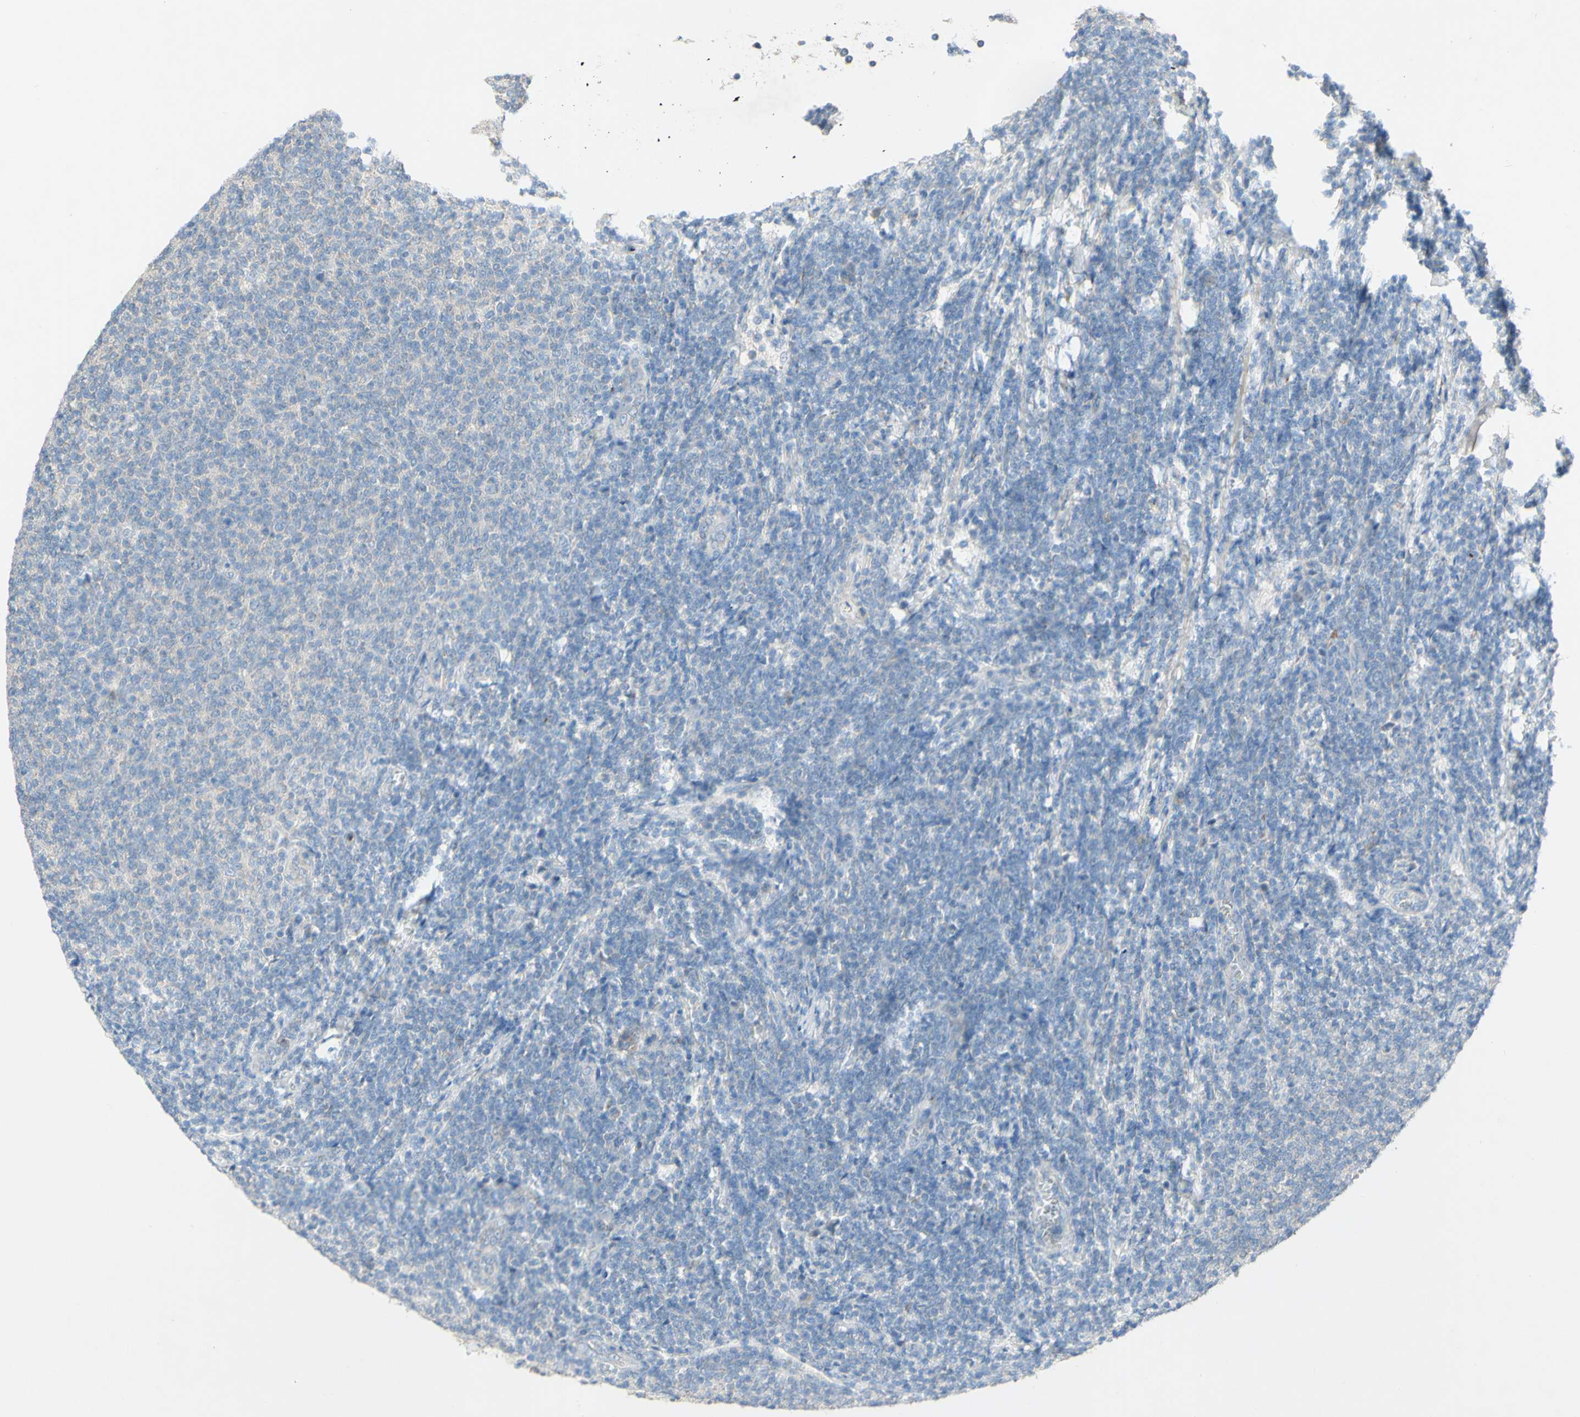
{"staining": {"intensity": "negative", "quantity": "none", "location": "none"}, "tissue": "lymphoma", "cell_type": "Tumor cells", "image_type": "cancer", "snomed": [{"axis": "morphology", "description": "Malignant lymphoma, non-Hodgkin's type, Low grade"}, {"axis": "topography", "description": "Lymph node"}], "caption": "This is an immunohistochemistry micrograph of human malignant lymphoma, non-Hodgkin's type (low-grade). There is no positivity in tumor cells.", "gene": "ACADL", "patient": {"sex": "male", "age": 66}}